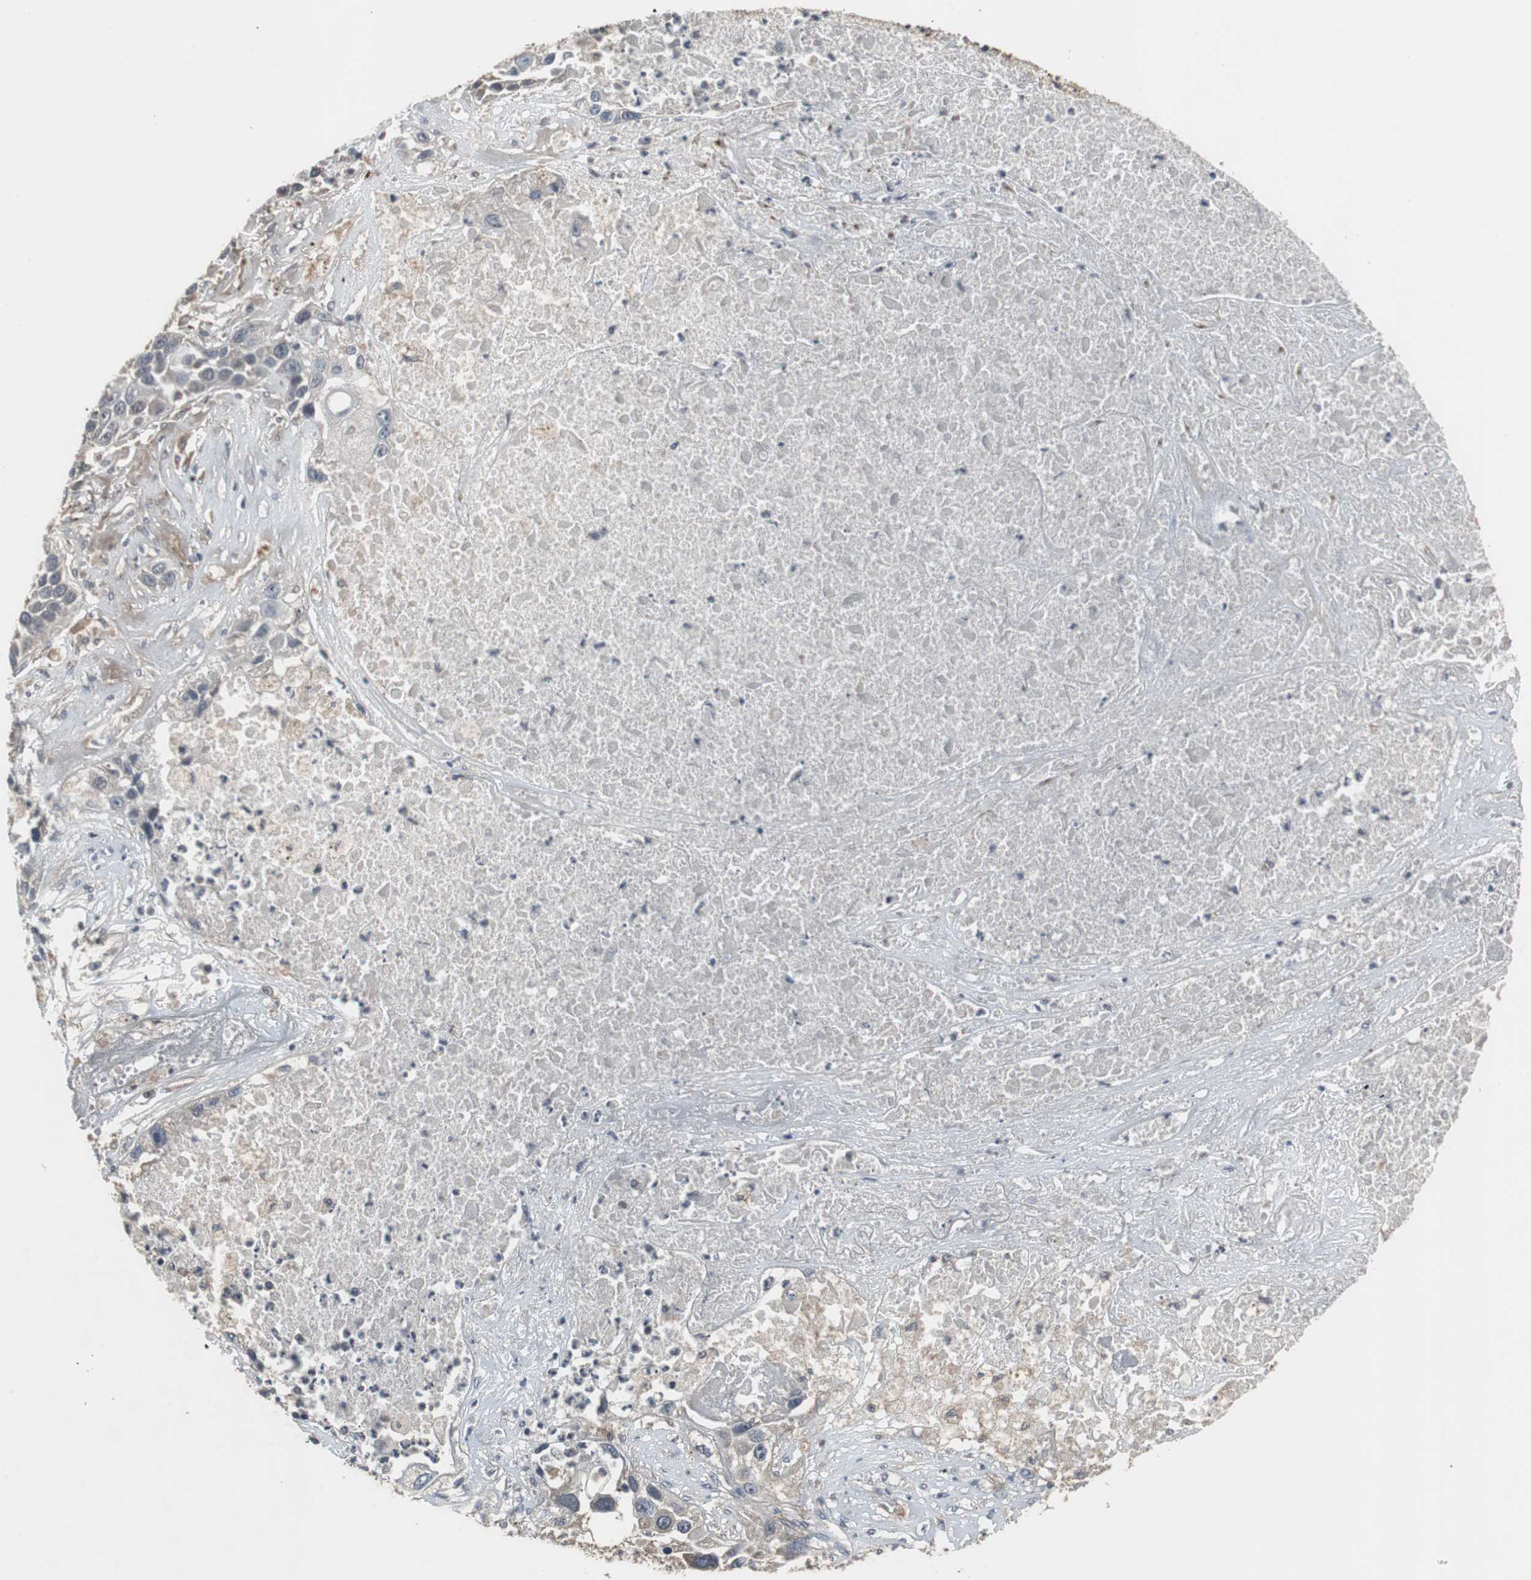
{"staining": {"intensity": "weak", "quantity": "25%-75%", "location": "cytoplasmic/membranous"}, "tissue": "lung cancer", "cell_type": "Tumor cells", "image_type": "cancer", "snomed": [{"axis": "morphology", "description": "Squamous cell carcinoma, NOS"}, {"axis": "topography", "description": "Lung"}], "caption": "Brown immunohistochemical staining in lung cancer shows weak cytoplasmic/membranous positivity in about 25%-75% of tumor cells.", "gene": "ATP2B2", "patient": {"sex": "male", "age": 71}}